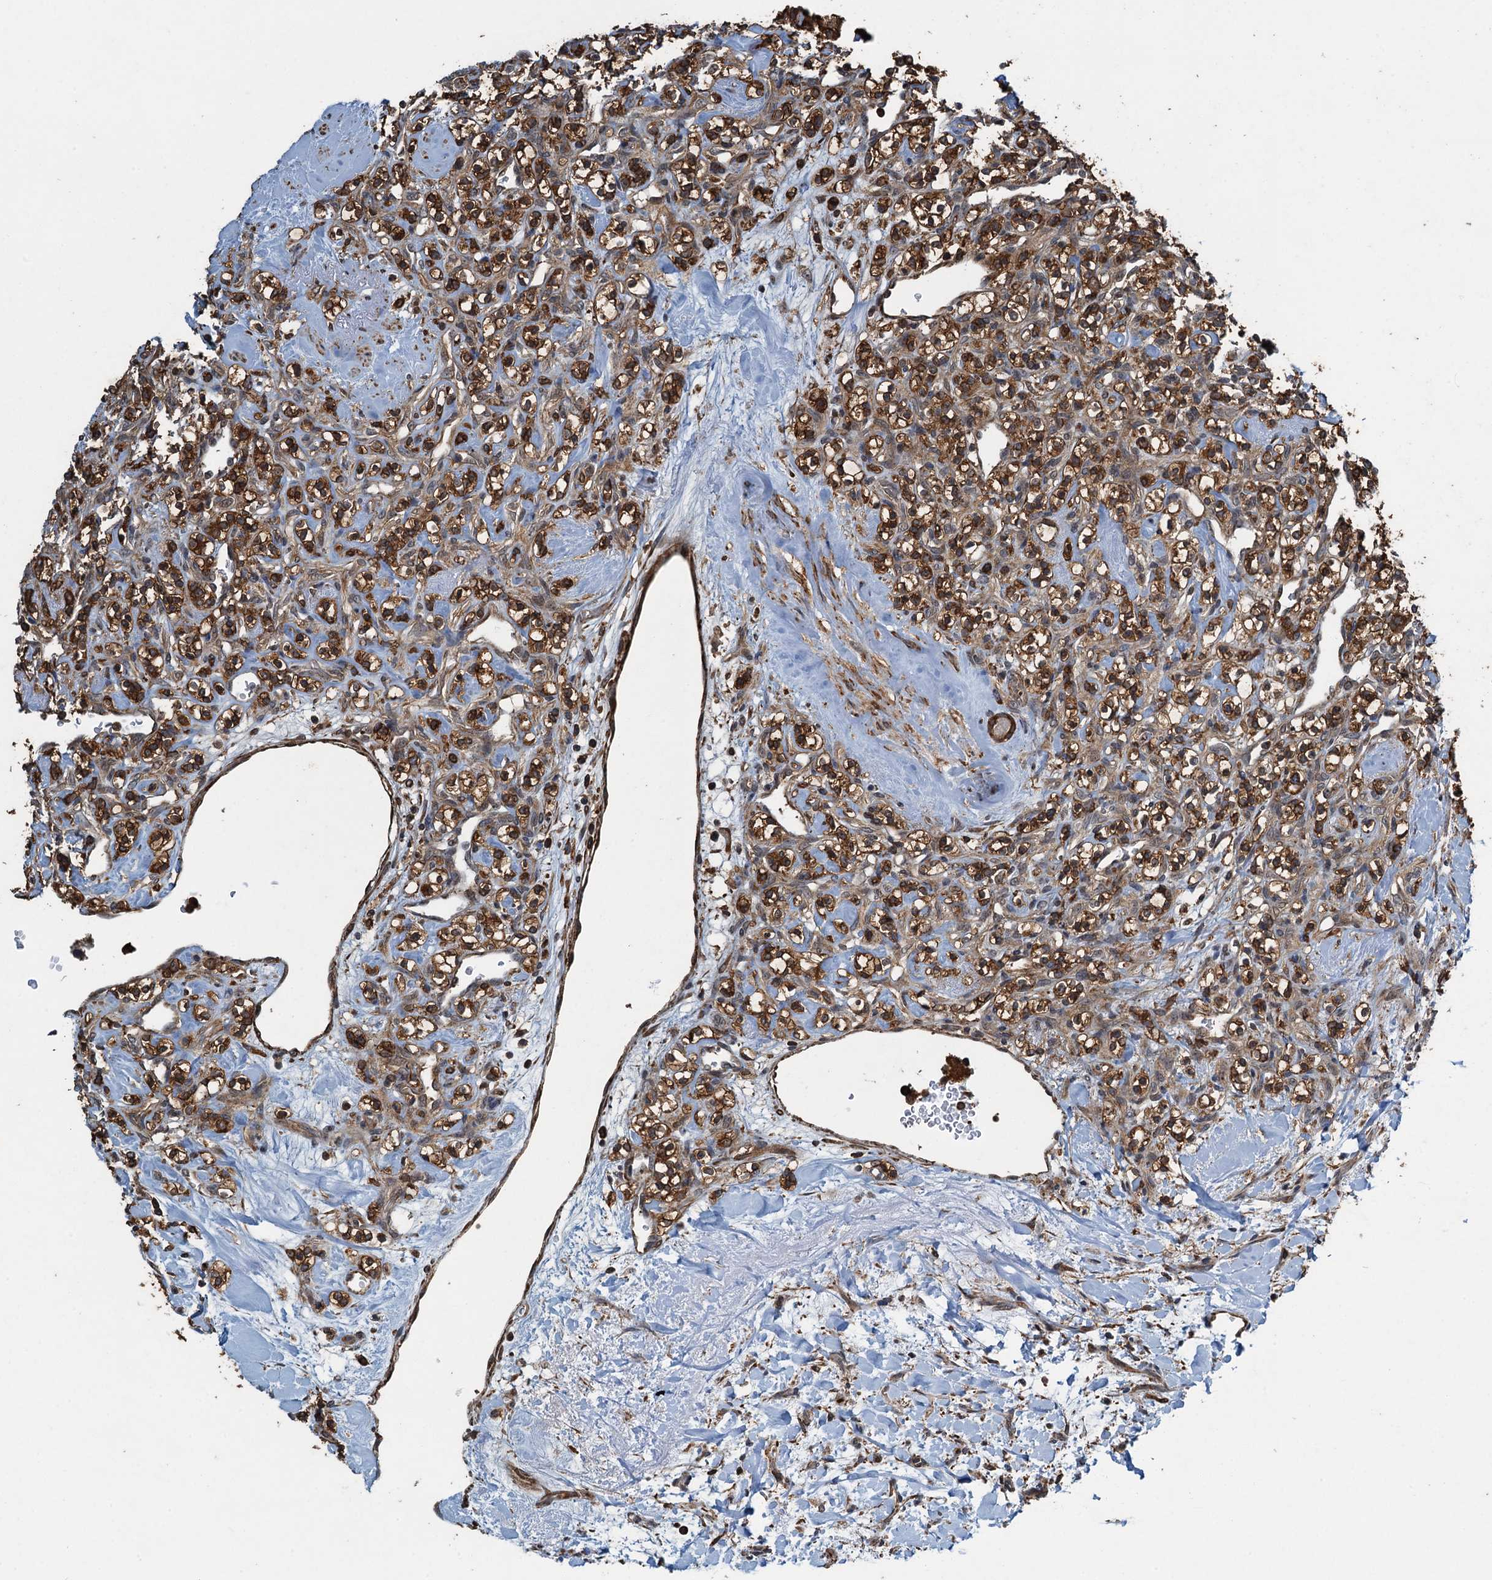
{"staining": {"intensity": "moderate", "quantity": ">75%", "location": "cytoplasmic/membranous"}, "tissue": "renal cancer", "cell_type": "Tumor cells", "image_type": "cancer", "snomed": [{"axis": "morphology", "description": "Adenocarcinoma, NOS"}, {"axis": "topography", "description": "Kidney"}], "caption": "The immunohistochemical stain highlights moderate cytoplasmic/membranous expression in tumor cells of renal cancer (adenocarcinoma) tissue.", "gene": "WHAMM", "patient": {"sex": "male", "age": 77}}